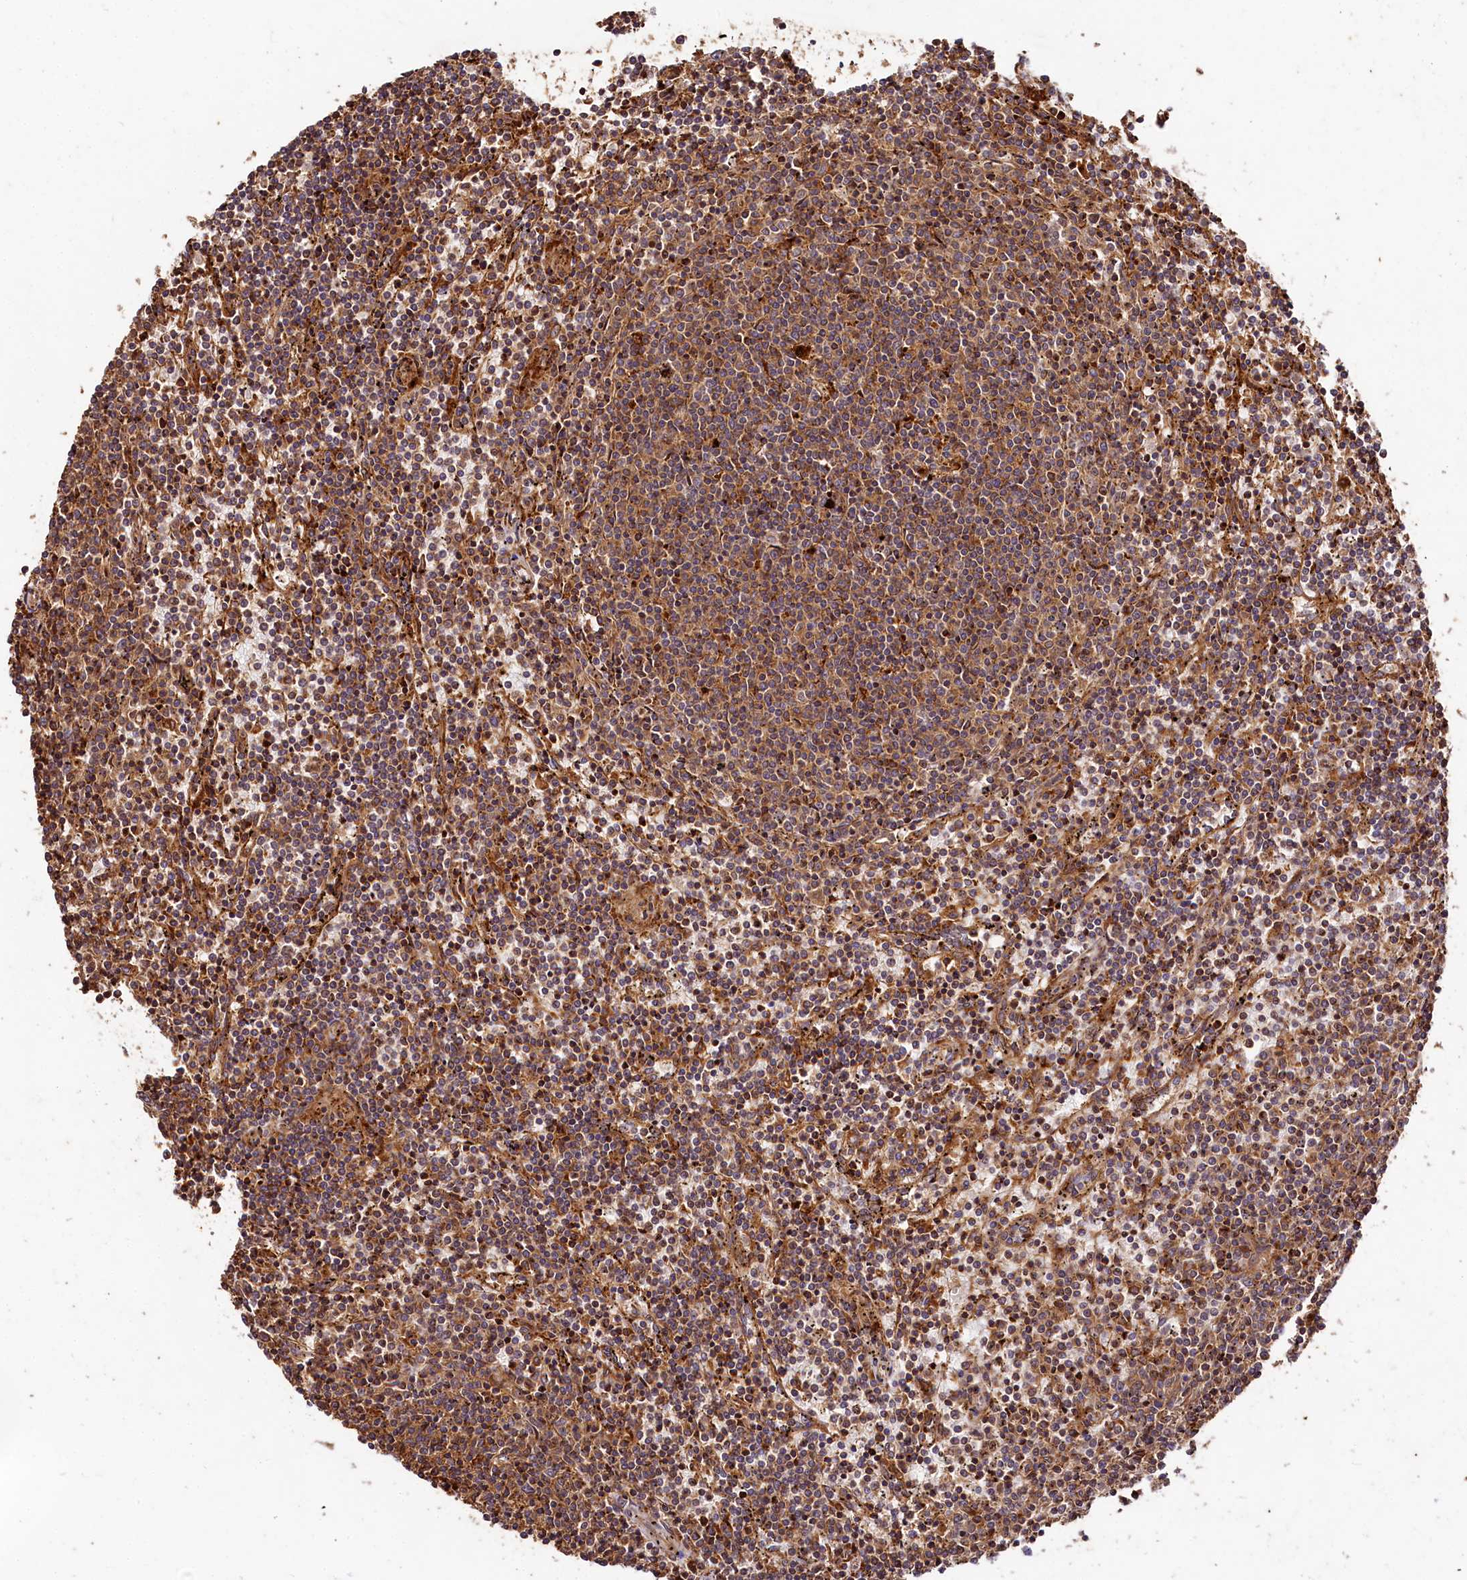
{"staining": {"intensity": "moderate", "quantity": ">75%", "location": "cytoplasmic/membranous"}, "tissue": "lymphoma", "cell_type": "Tumor cells", "image_type": "cancer", "snomed": [{"axis": "morphology", "description": "Malignant lymphoma, non-Hodgkin's type, Low grade"}, {"axis": "topography", "description": "Spleen"}], "caption": "This histopathology image shows IHC staining of malignant lymphoma, non-Hodgkin's type (low-grade), with medium moderate cytoplasmic/membranous expression in approximately >75% of tumor cells.", "gene": "WDR73", "patient": {"sex": "female", "age": 50}}